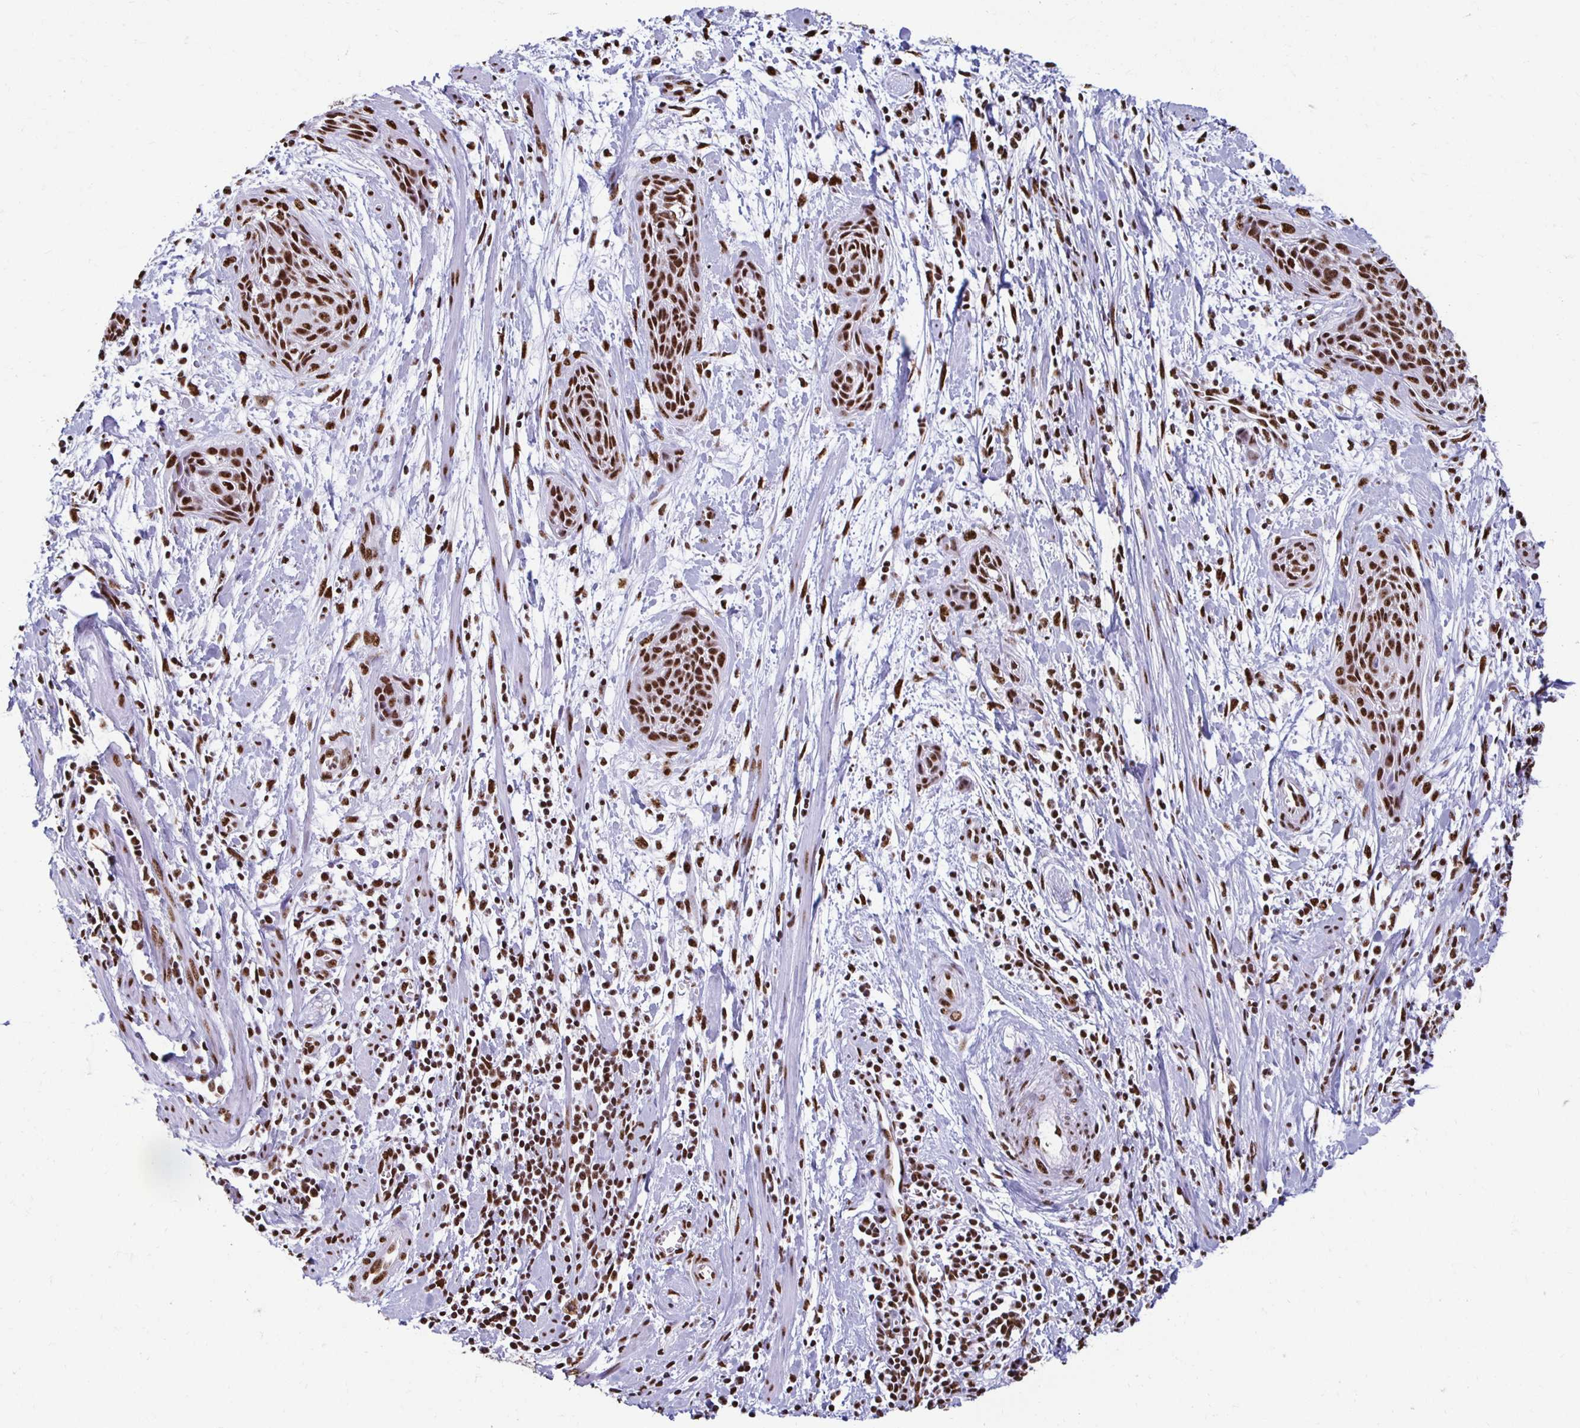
{"staining": {"intensity": "strong", "quantity": ">75%", "location": "nuclear"}, "tissue": "cervical cancer", "cell_type": "Tumor cells", "image_type": "cancer", "snomed": [{"axis": "morphology", "description": "Squamous cell carcinoma, NOS"}, {"axis": "topography", "description": "Cervix"}], "caption": "The image shows staining of cervical cancer, revealing strong nuclear protein positivity (brown color) within tumor cells. (IHC, brightfield microscopy, high magnification).", "gene": "NONO", "patient": {"sex": "female", "age": 55}}